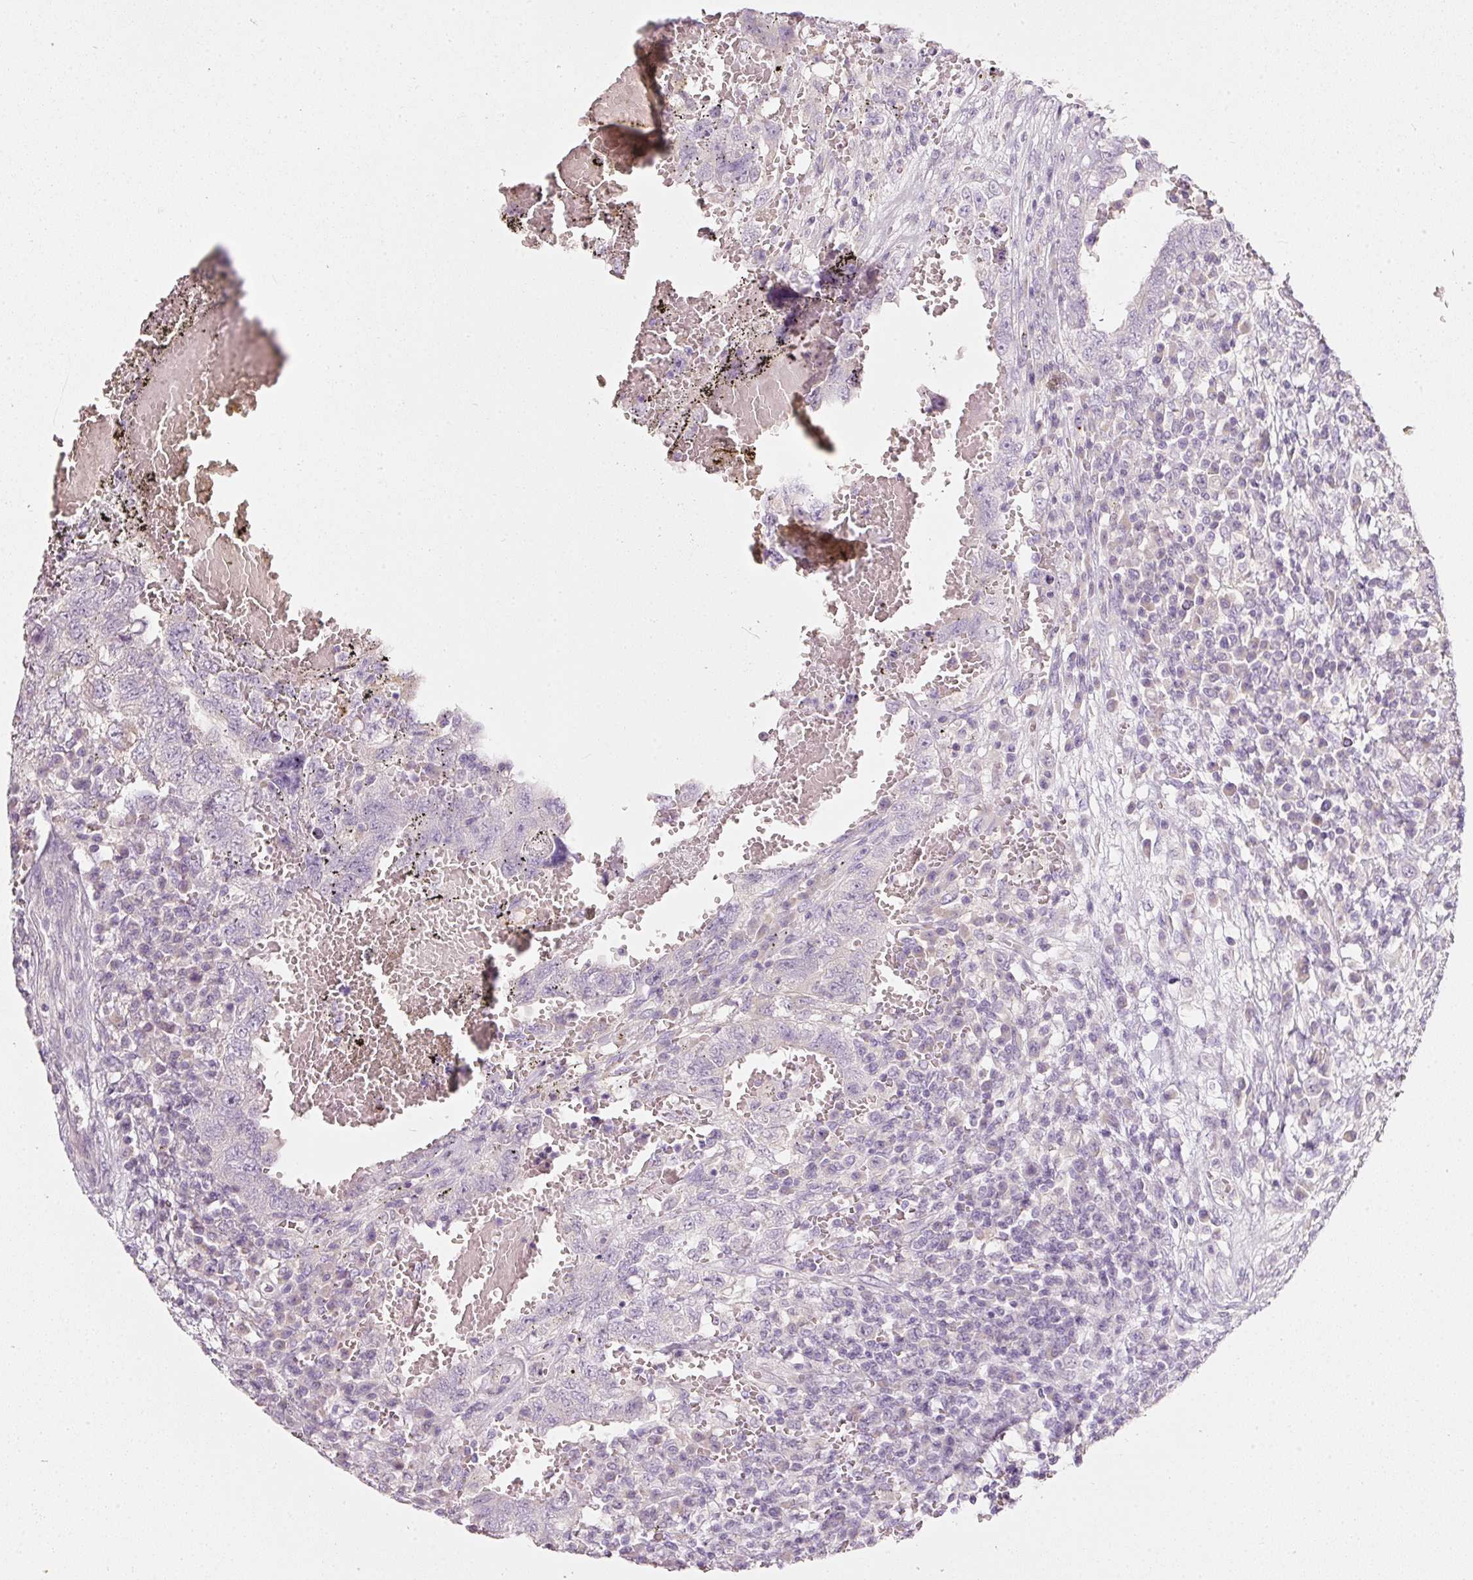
{"staining": {"intensity": "negative", "quantity": "none", "location": "none"}, "tissue": "testis cancer", "cell_type": "Tumor cells", "image_type": "cancer", "snomed": [{"axis": "morphology", "description": "Carcinoma, Embryonal, NOS"}, {"axis": "topography", "description": "Testis"}], "caption": "Photomicrograph shows no protein positivity in tumor cells of testis cancer tissue.", "gene": "PDXDC1", "patient": {"sex": "male", "age": 26}}